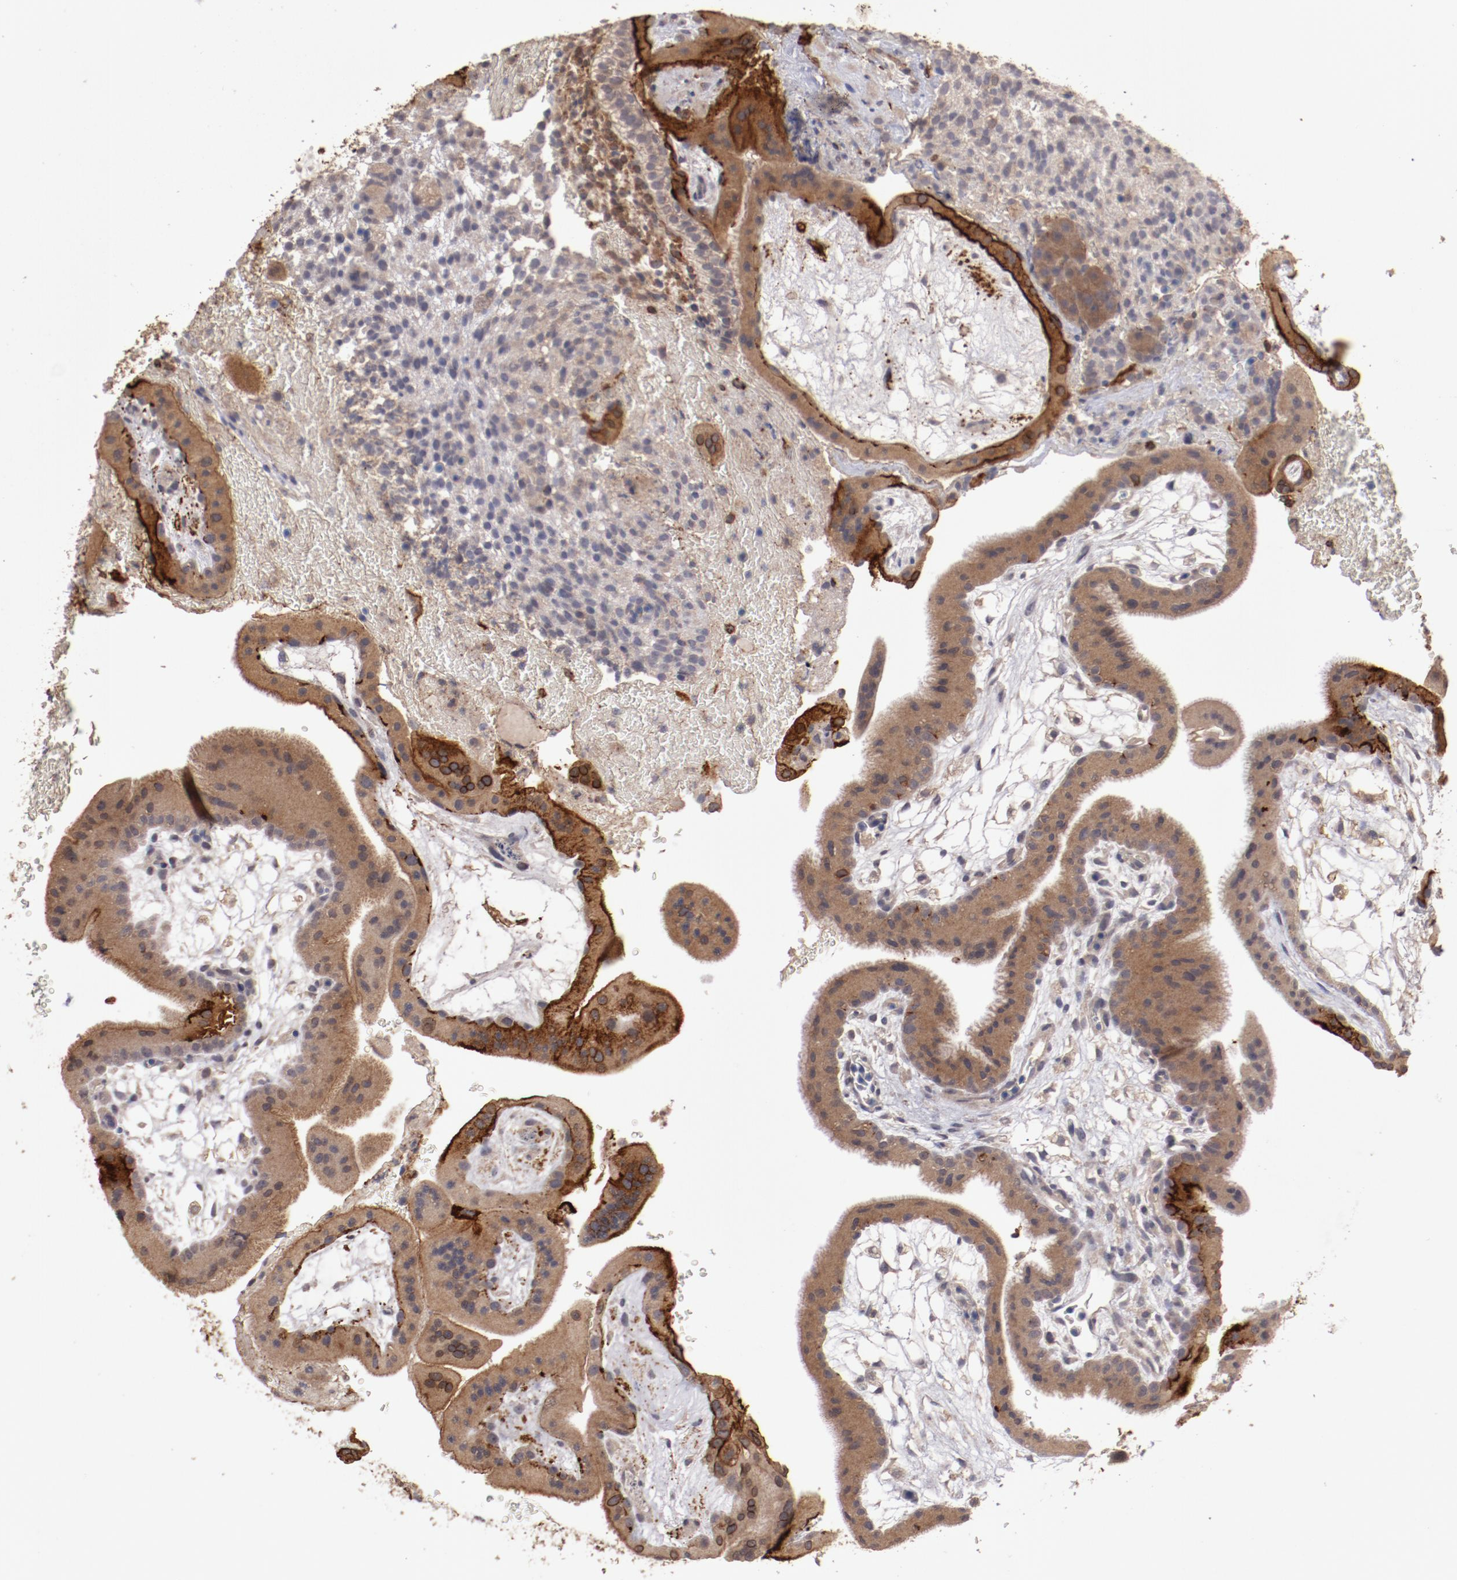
{"staining": {"intensity": "strong", "quantity": ">75%", "location": "cytoplasmic/membranous"}, "tissue": "placenta", "cell_type": "Trophoblastic cells", "image_type": "normal", "snomed": [{"axis": "morphology", "description": "Normal tissue, NOS"}, {"axis": "topography", "description": "Placenta"}], "caption": "Brown immunohistochemical staining in benign human placenta shows strong cytoplasmic/membranous staining in about >75% of trophoblastic cells.", "gene": "LRRC75B", "patient": {"sex": "female", "age": 19}}